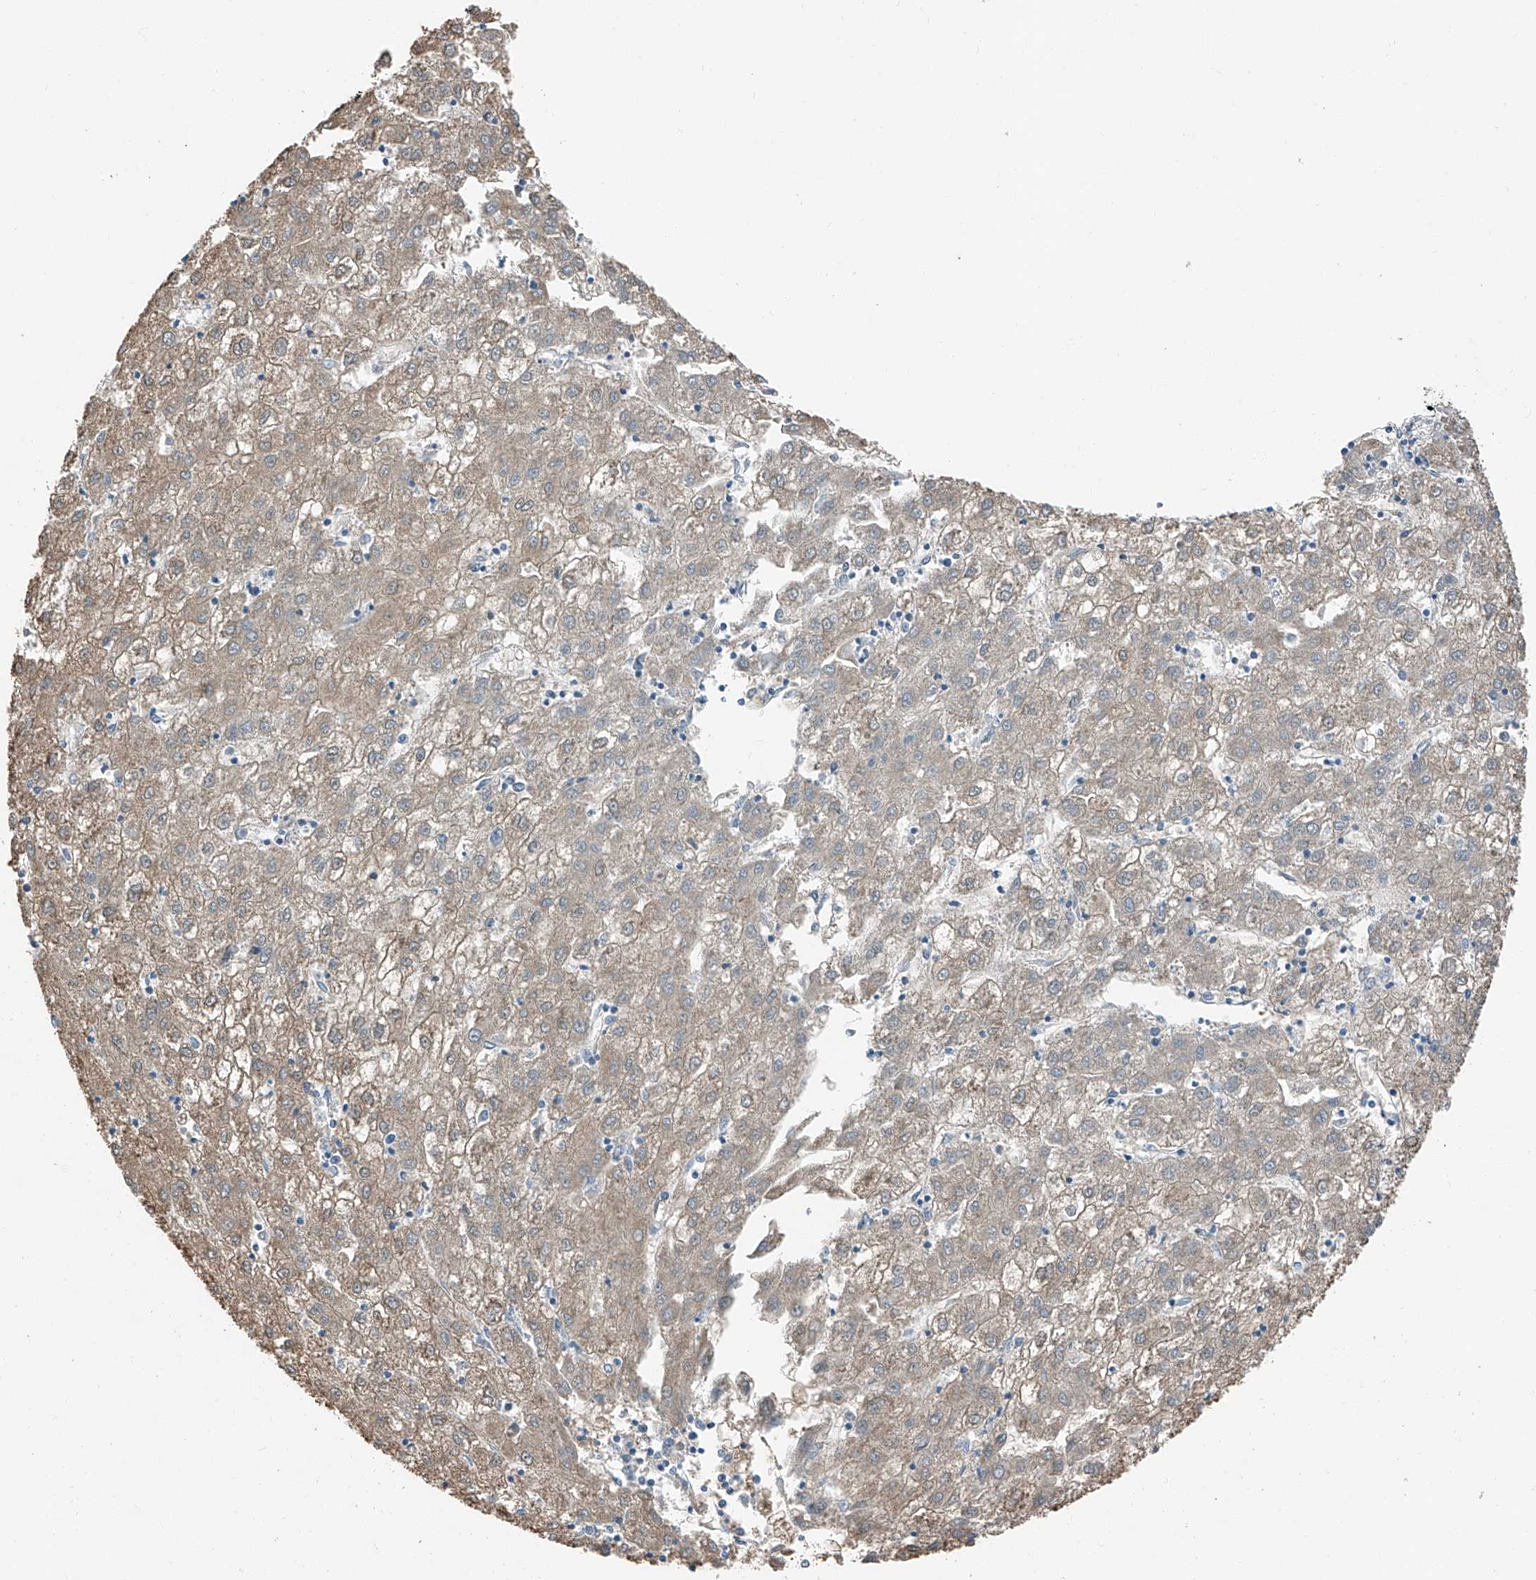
{"staining": {"intensity": "weak", "quantity": ">75%", "location": "cytoplasmic/membranous"}, "tissue": "liver cancer", "cell_type": "Tumor cells", "image_type": "cancer", "snomed": [{"axis": "morphology", "description": "Carcinoma, Hepatocellular, NOS"}, {"axis": "topography", "description": "Liver"}], "caption": "Immunohistochemical staining of human hepatocellular carcinoma (liver) exhibits low levels of weak cytoplasmic/membranous staining in about >75% of tumor cells. (Brightfield microscopy of DAB IHC at high magnification).", "gene": "MDGA1", "patient": {"sex": "male", "age": 72}}